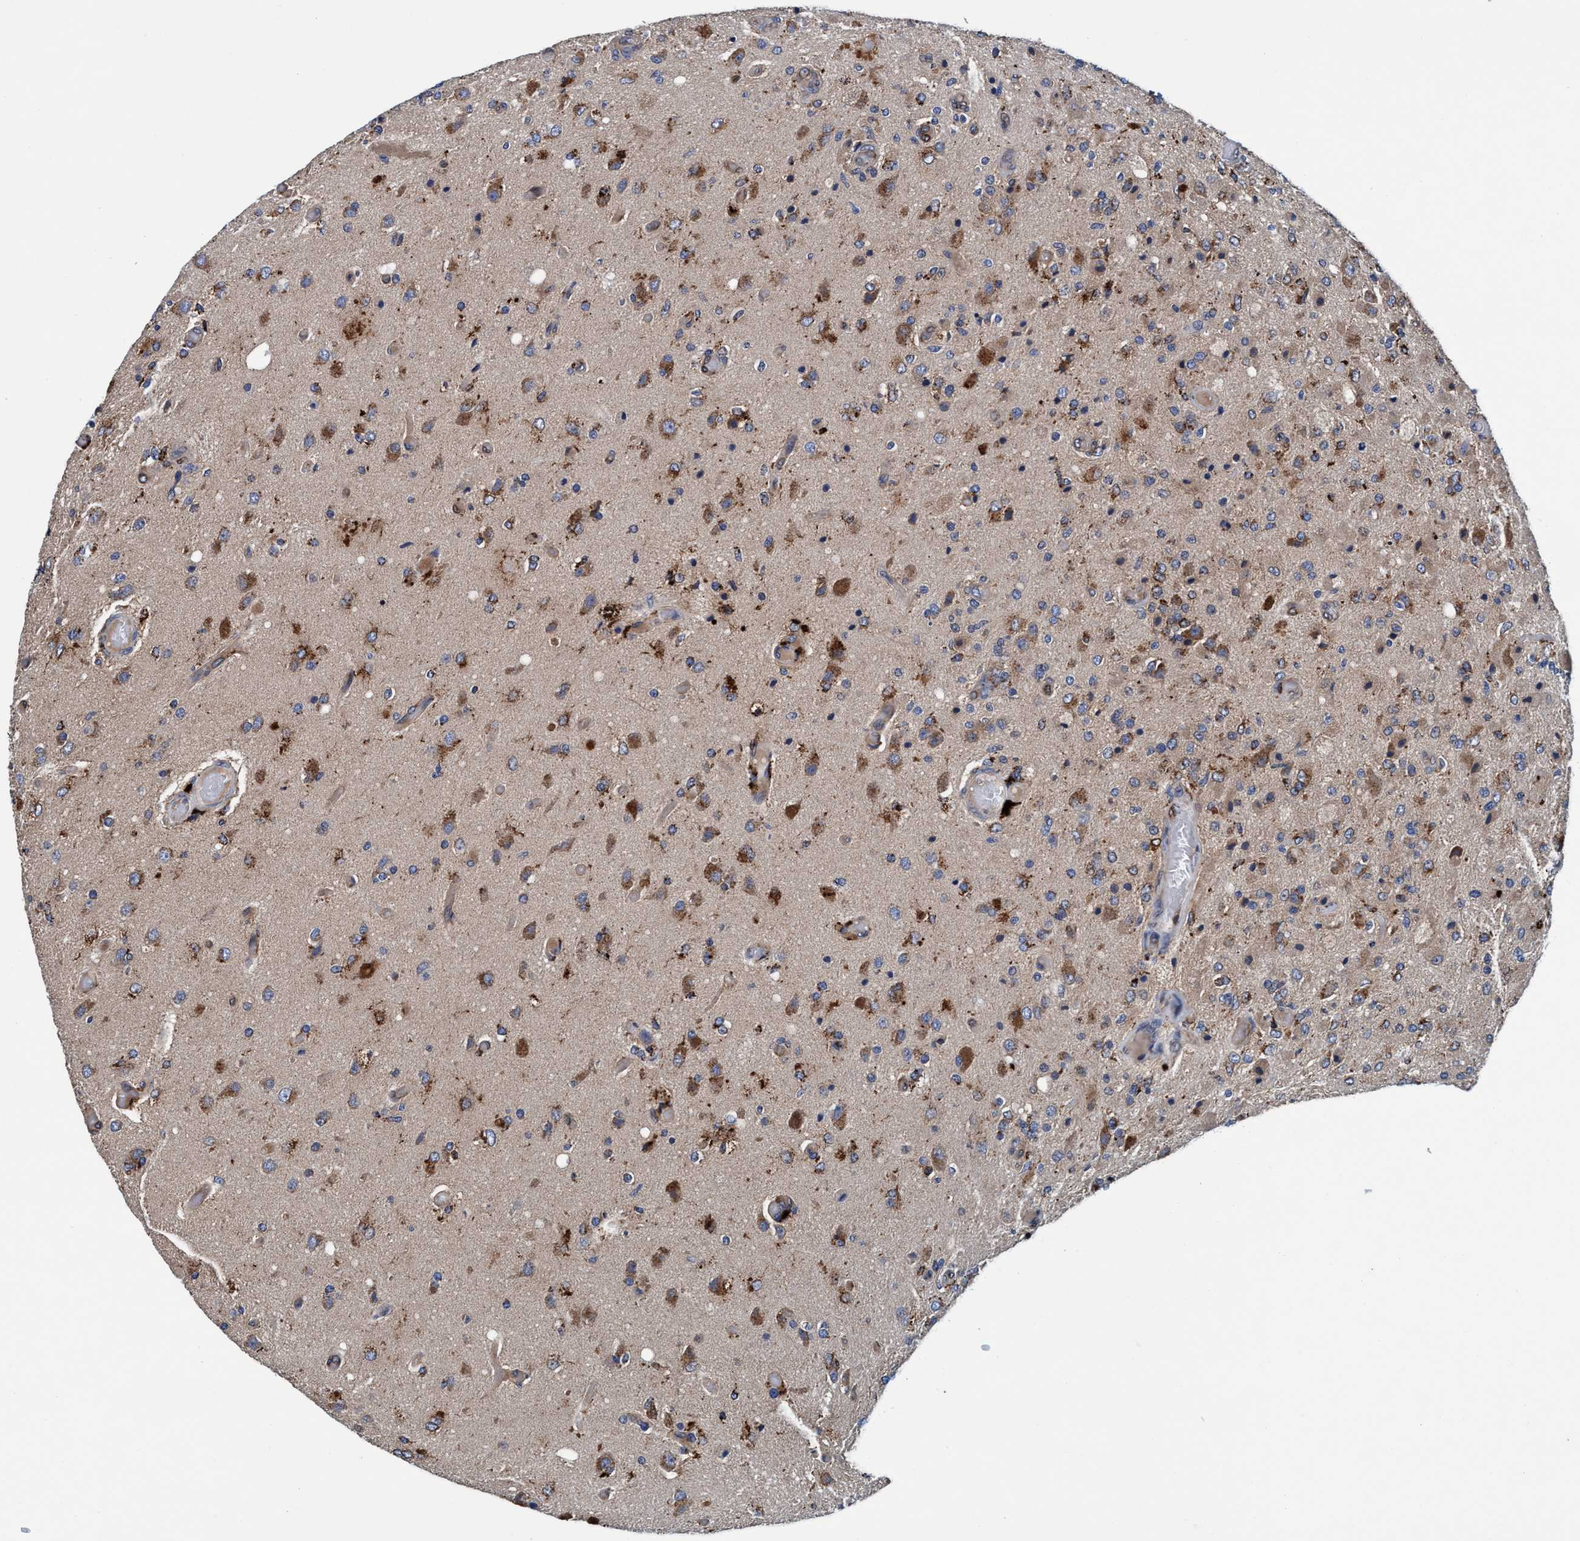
{"staining": {"intensity": "moderate", "quantity": "25%-75%", "location": "cytoplasmic/membranous"}, "tissue": "glioma", "cell_type": "Tumor cells", "image_type": "cancer", "snomed": [{"axis": "morphology", "description": "Normal tissue, NOS"}, {"axis": "morphology", "description": "Glioma, malignant, High grade"}, {"axis": "topography", "description": "Cerebral cortex"}], "caption": "High-grade glioma (malignant) was stained to show a protein in brown. There is medium levels of moderate cytoplasmic/membranous expression in about 25%-75% of tumor cells.", "gene": "ENDOG", "patient": {"sex": "male", "age": 77}}